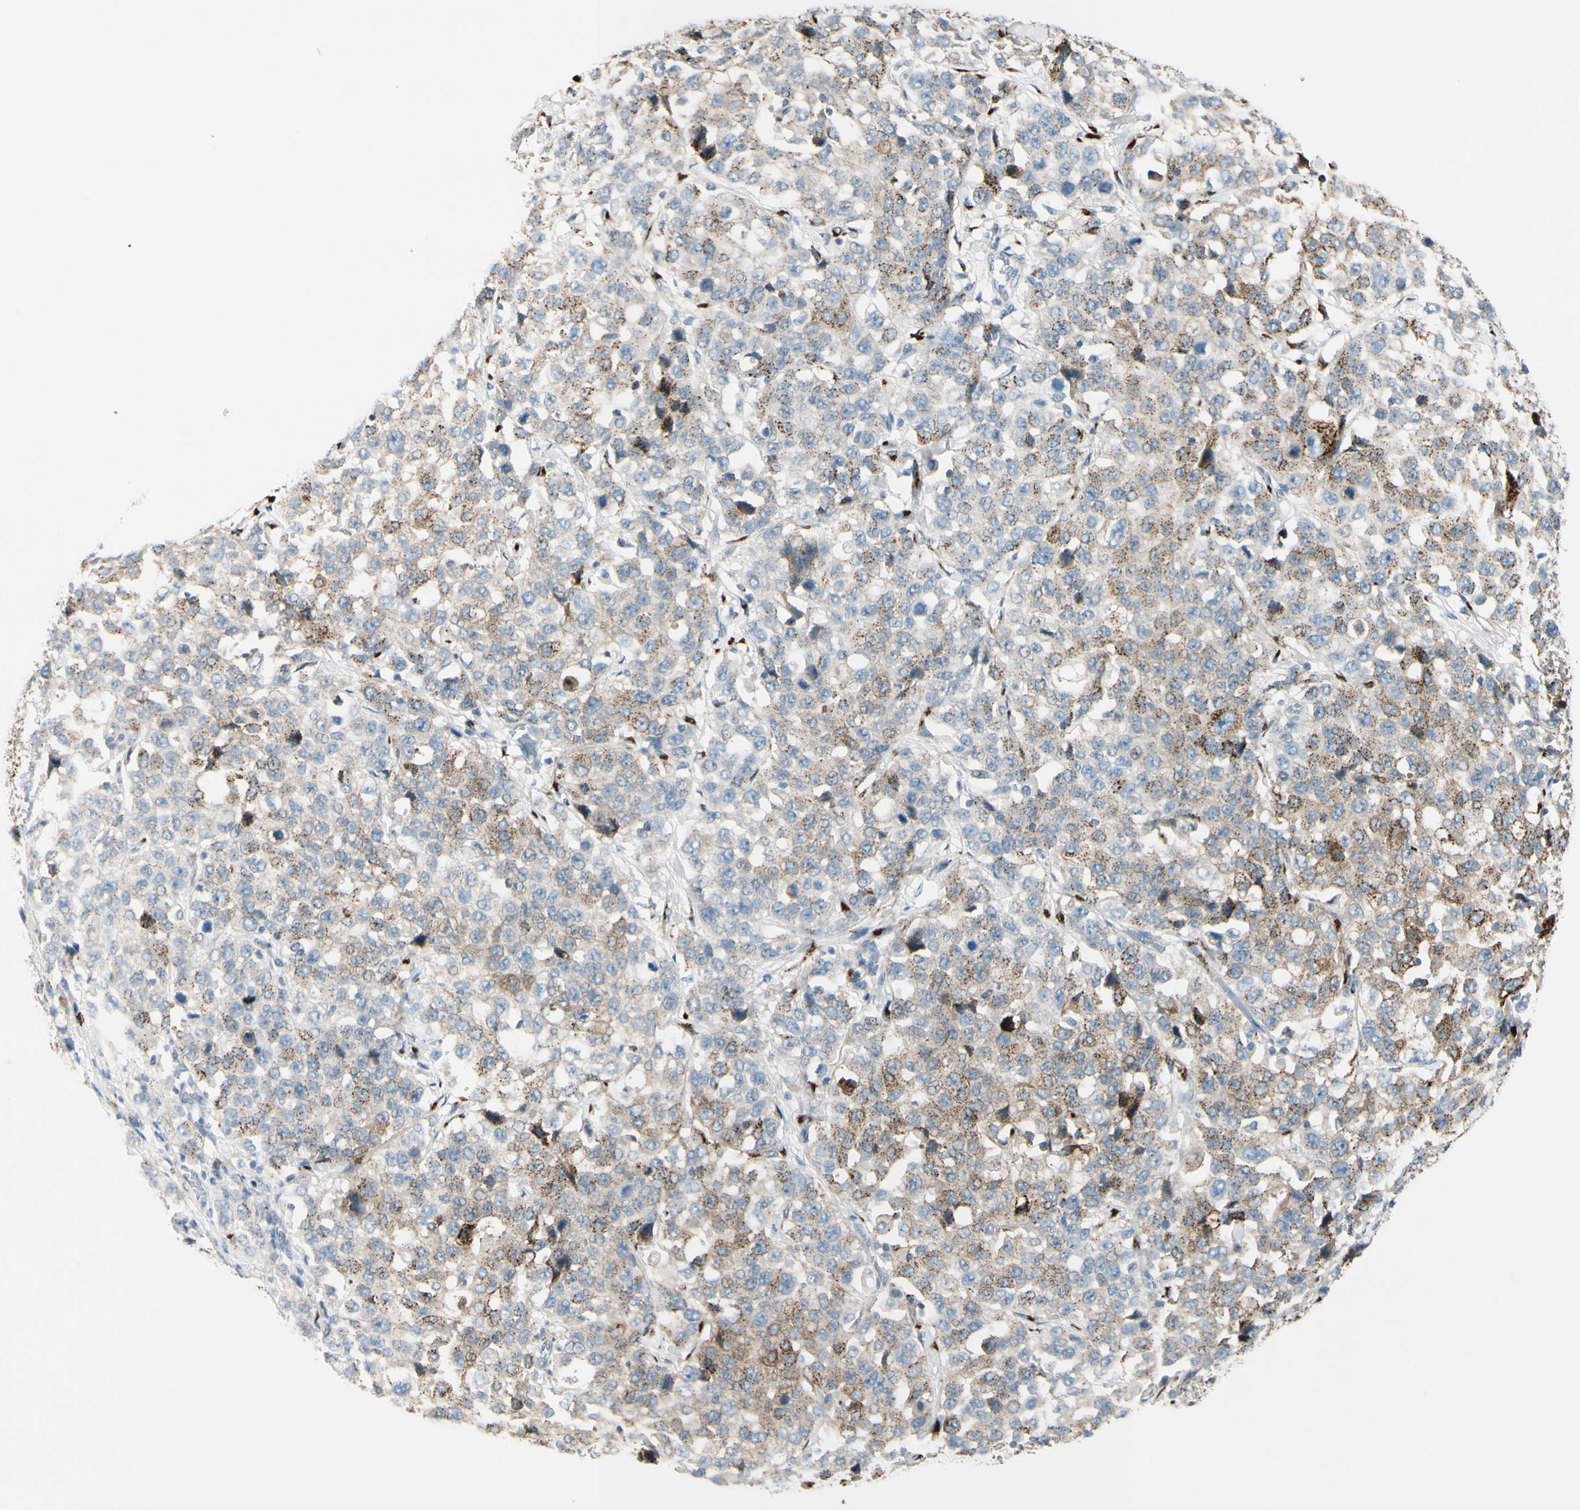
{"staining": {"intensity": "moderate", "quantity": ">75%", "location": "cytoplasmic/membranous"}, "tissue": "stomach cancer", "cell_type": "Tumor cells", "image_type": "cancer", "snomed": [{"axis": "morphology", "description": "Normal tissue, NOS"}, {"axis": "morphology", "description": "Adenocarcinoma, NOS"}, {"axis": "topography", "description": "Stomach"}], "caption": "Human stomach cancer stained with a protein marker exhibits moderate staining in tumor cells.", "gene": "GALNT5", "patient": {"sex": "male", "age": 48}}